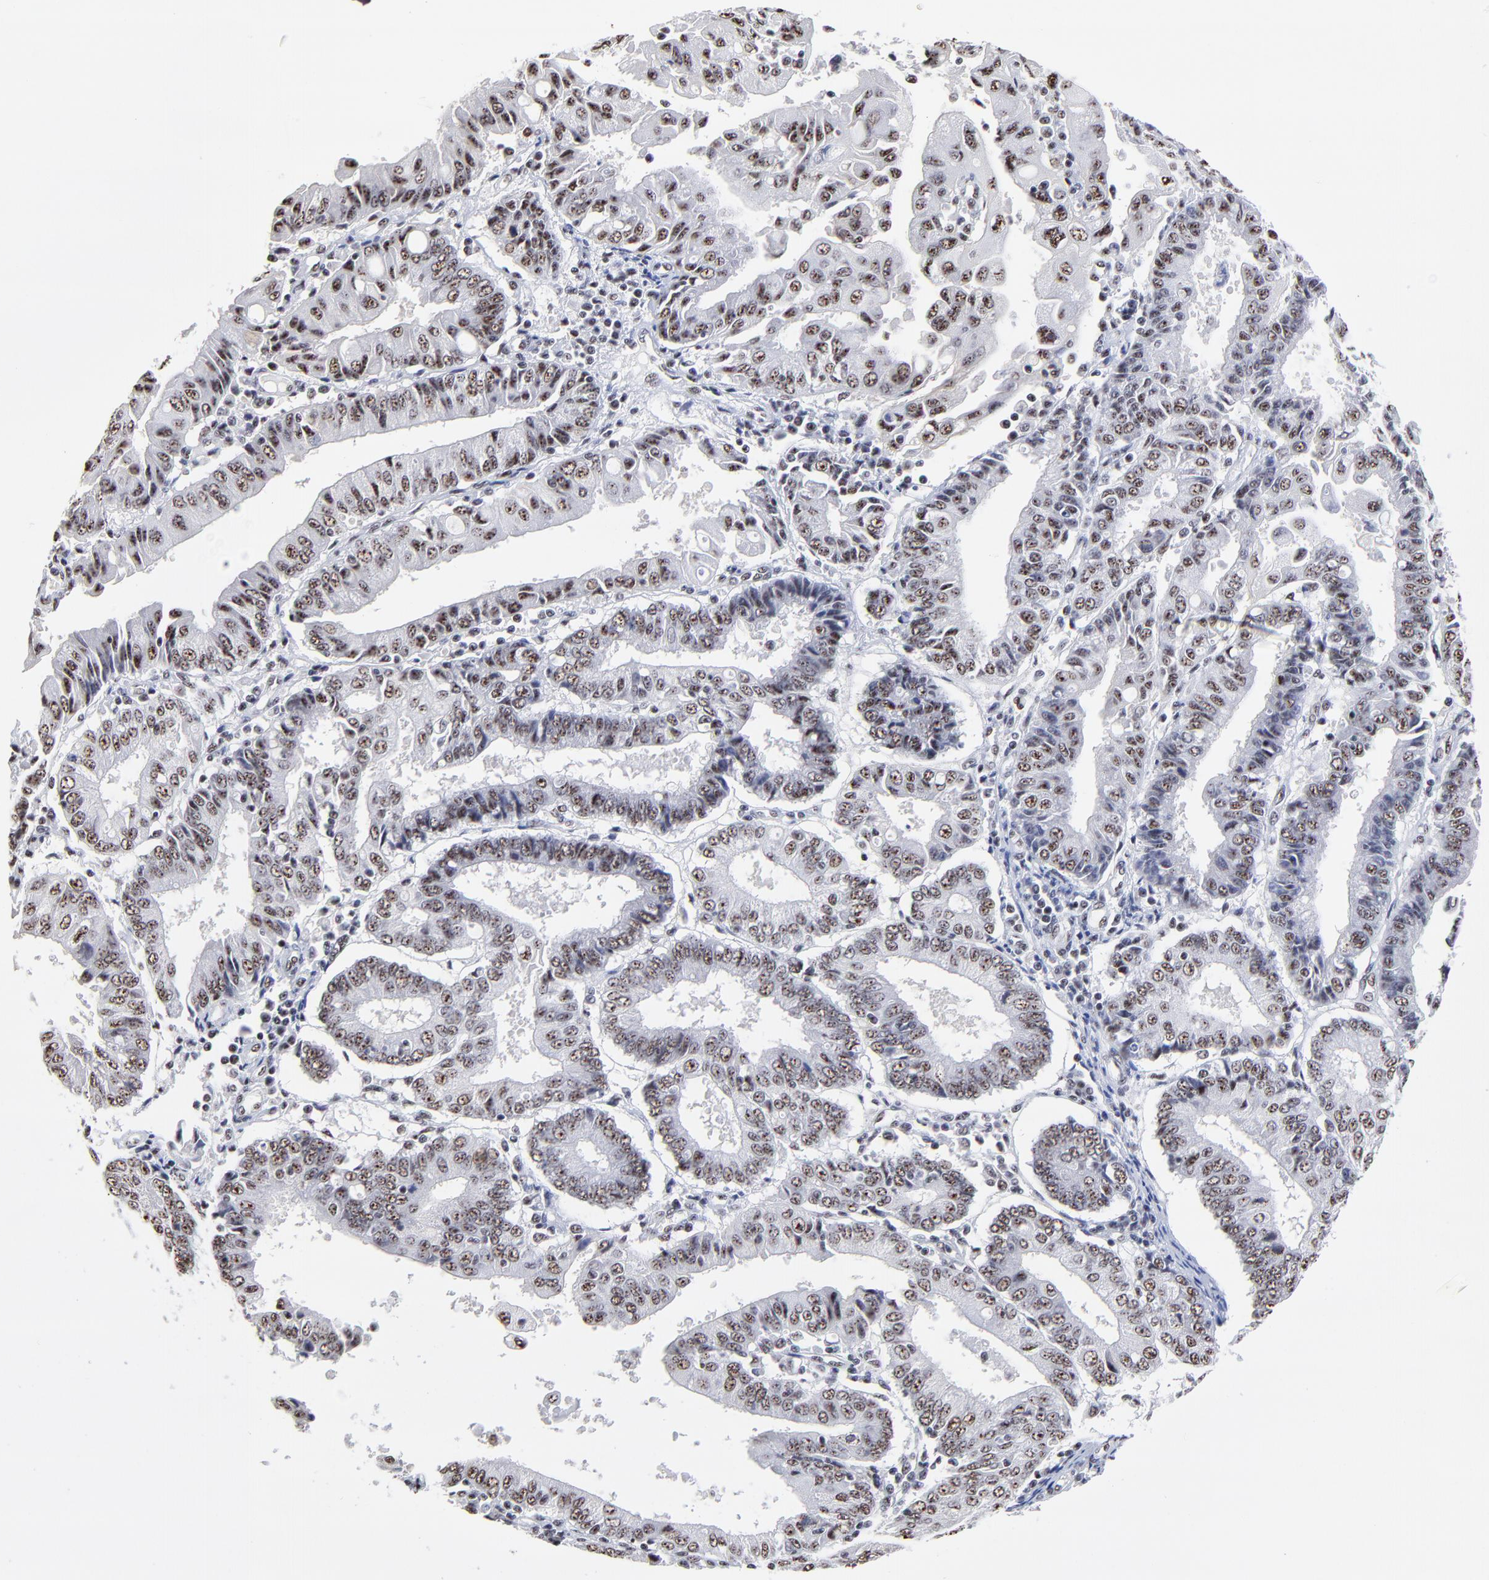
{"staining": {"intensity": "weak", "quantity": ">75%", "location": "nuclear"}, "tissue": "endometrial cancer", "cell_type": "Tumor cells", "image_type": "cancer", "snomed": [{"axis": "morphology", "description": "Adenocarcinoma, NOS"}, {"axis": "topography", "description": "Endometrium"}], "caption": "Immunohistochemical staining of endometrial adenocarcinoma exhibits low levels of weak nuclear protein positivity in about >75% of tumor cells.", "gene": "MBD4", "patient": {"sex": "female", "age": 75}}